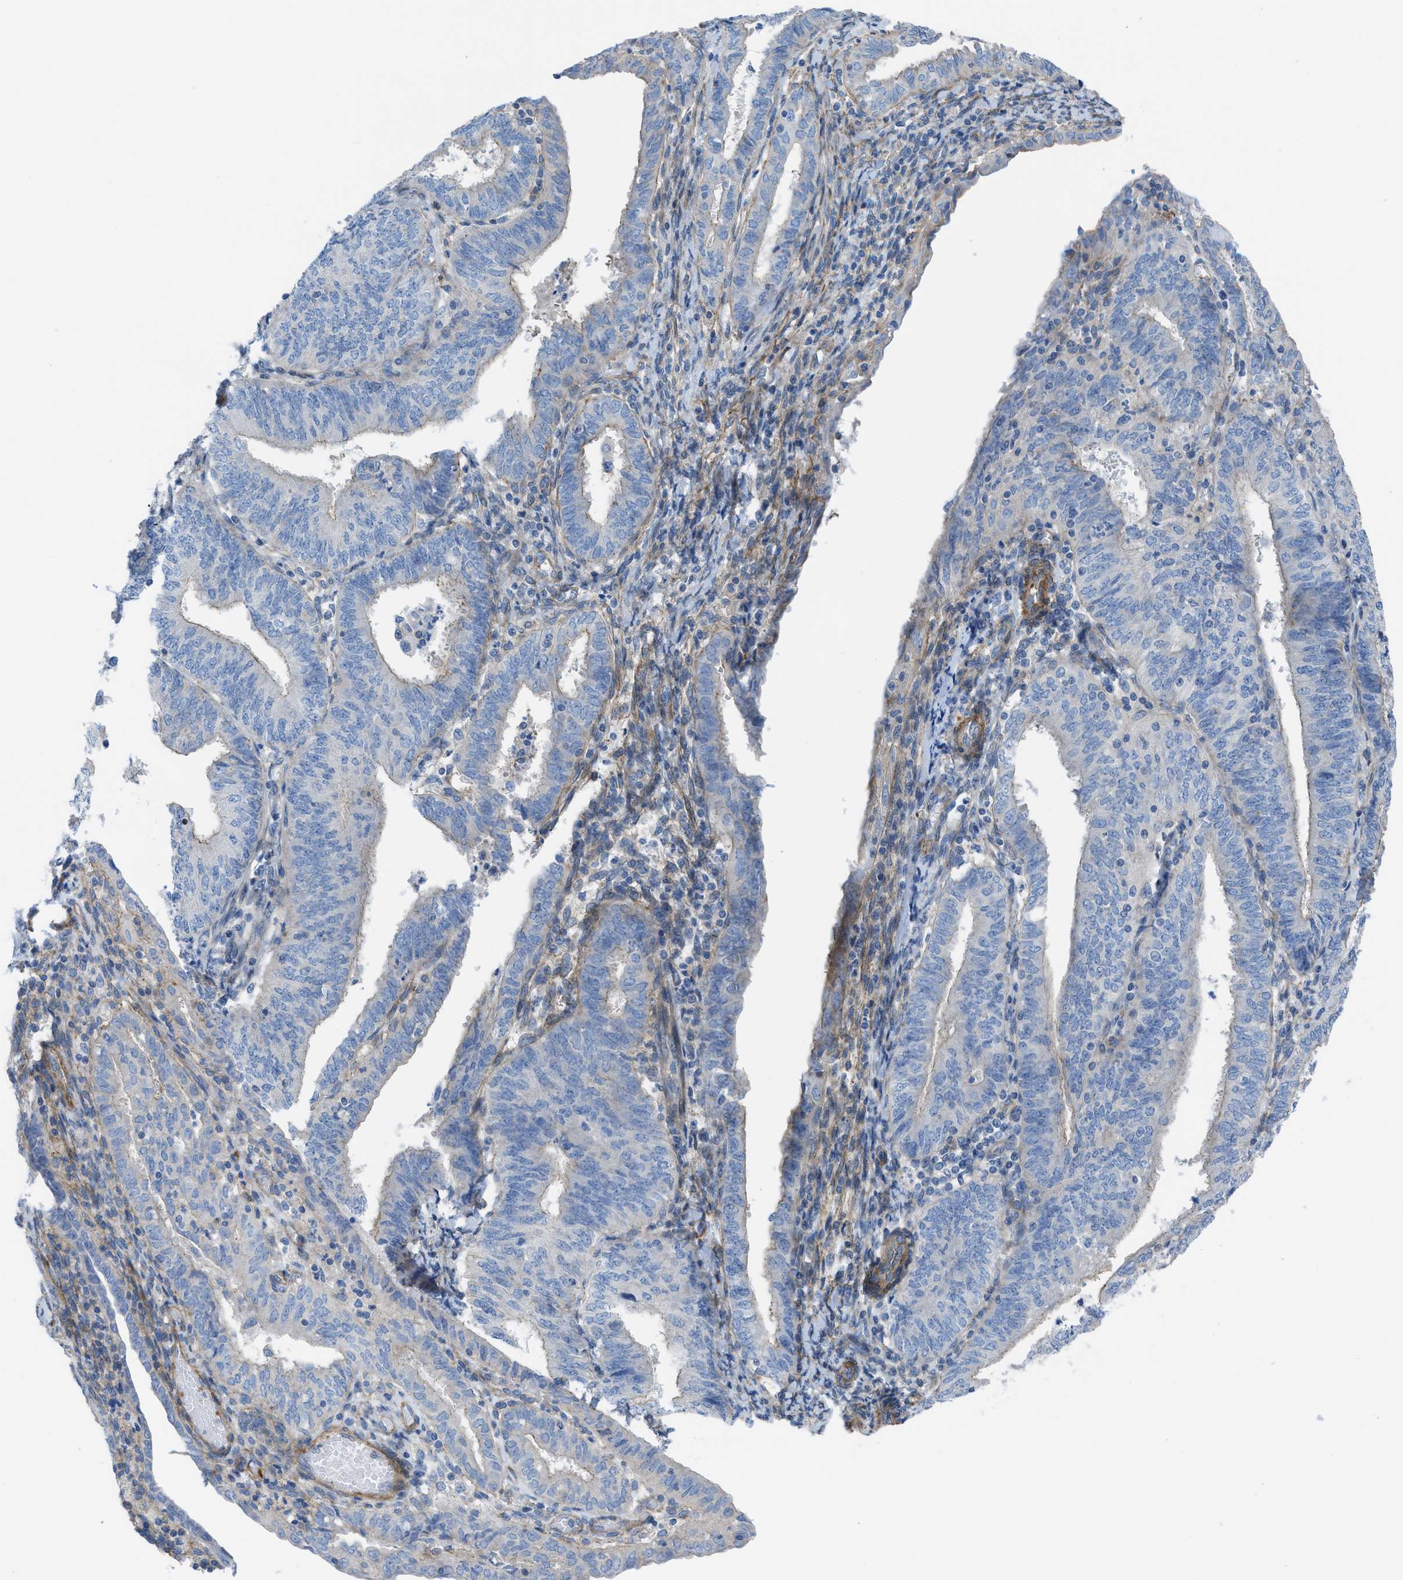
{"staining": {"intensity": "negative", "quantity": "none", "location": "none"}, "tissue": "endometrial cancer", "cell_type": "Tumor cells", "image_type": "cancer", "snomed": [{"axis": "morphology", "description": "Adenocarcinoma, NOS"}, {"axis": "topography", "description": "Endometrium"}], "caption": "An image of endometrial cancer (adenocarcinoma) stained for a protein demonstrates no brown staining in tumor cells. The staining is performed using DAB (3,3'-diaminobenzidine) brown chromogen with nuclei counter-stained in using hematoxylin.", "gene": "KCNH7", "patient": {"sex": "female", "age": 58}}